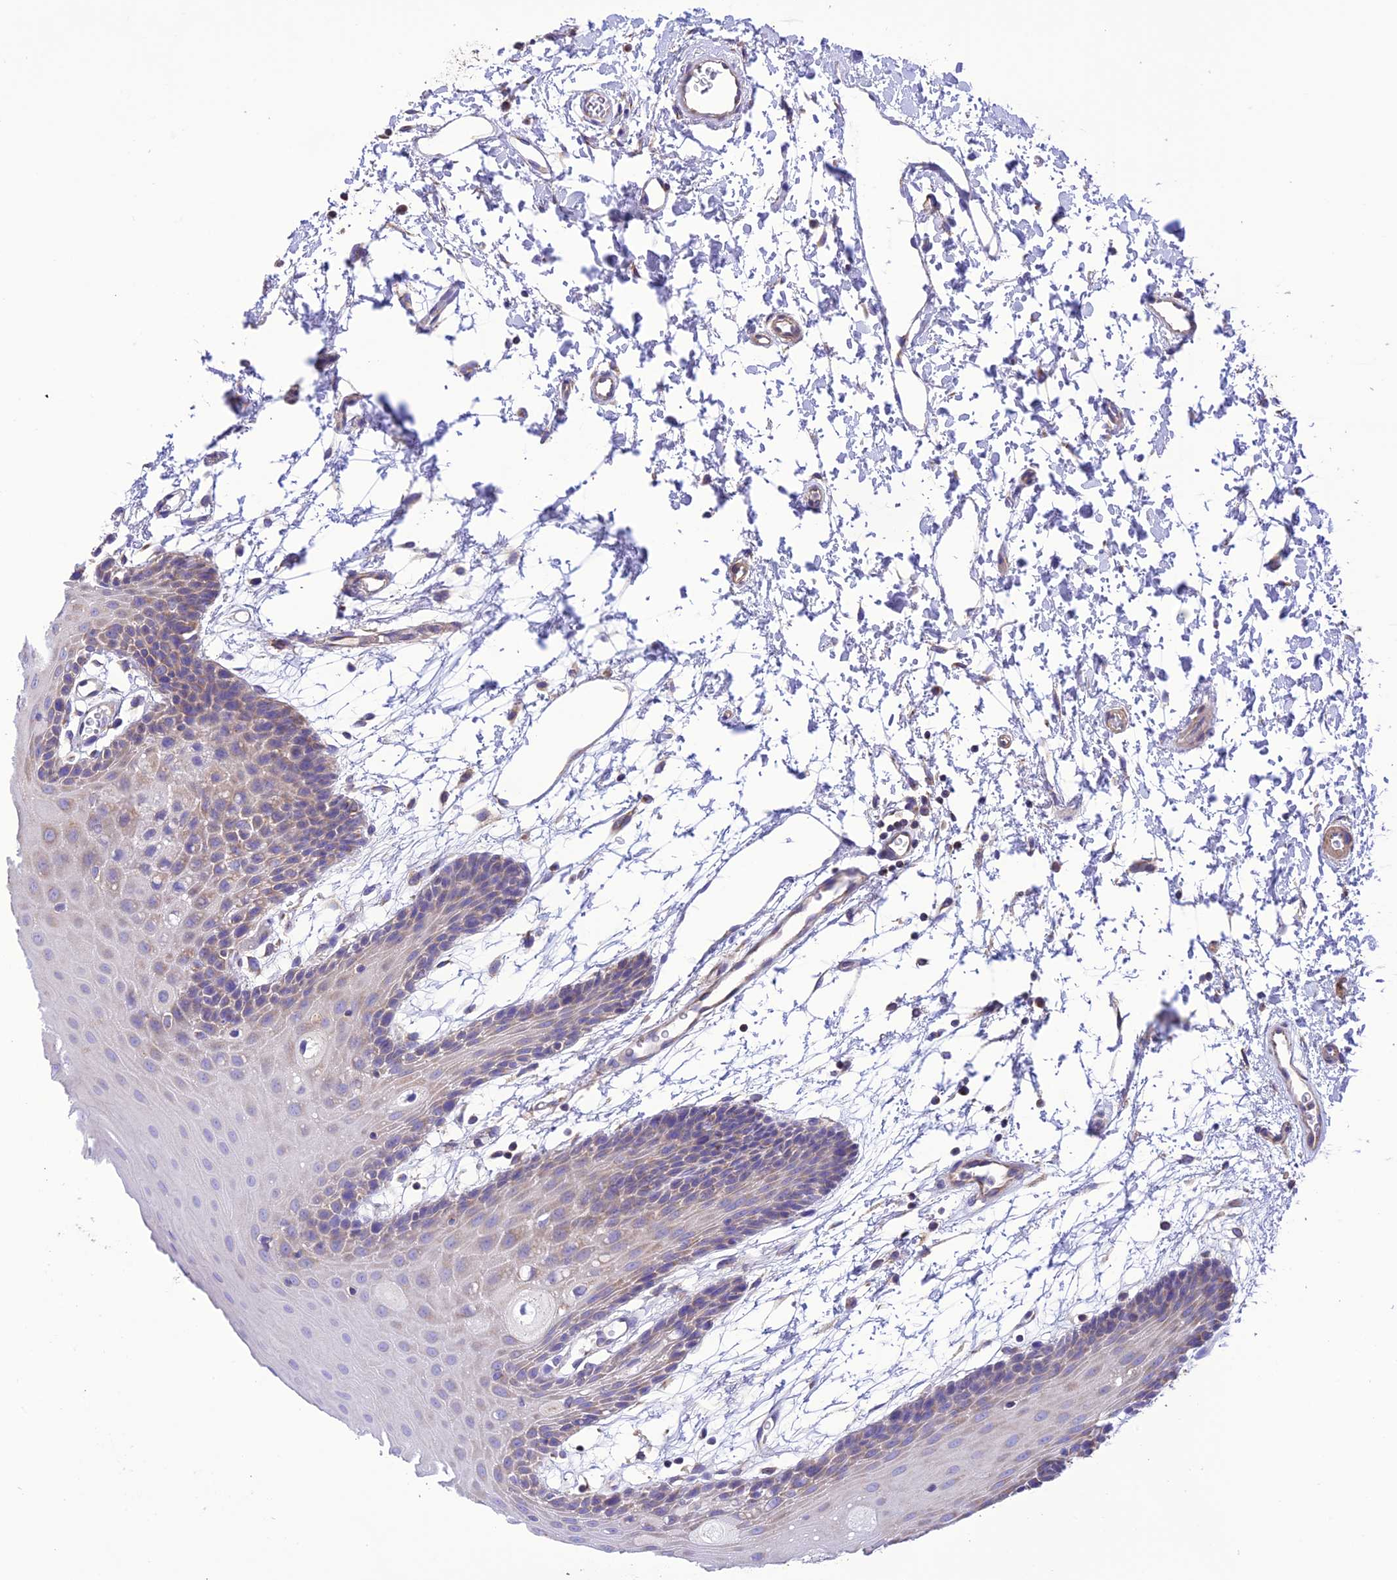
{"staining": {"intensity": "weak", "quantity": "<25%", "location": "cytoplasmic/membranous"}, "tissue": "oral mucosa", "cell_type": "Squamous epithelial cells", "image_type": "normal", "snomed": [{"axis": "morphology", "description": "Normal tissue, NOS"}, {"axis": "topography", "description": "Skeletal muscle"}, {"axis": "topography", "description": "Oral tissue"}, {"axis": "topography", "description": "Salivary gland"}, {"axis": "topography", "description": "Peripheral nerve tissue"}], "caption": "The photomicrograph reveals no significant staining in squamous epithelial cells of oral mucosa.", "gene": "MAP3K12", "patient": {"sex": "male", "age": 54}}